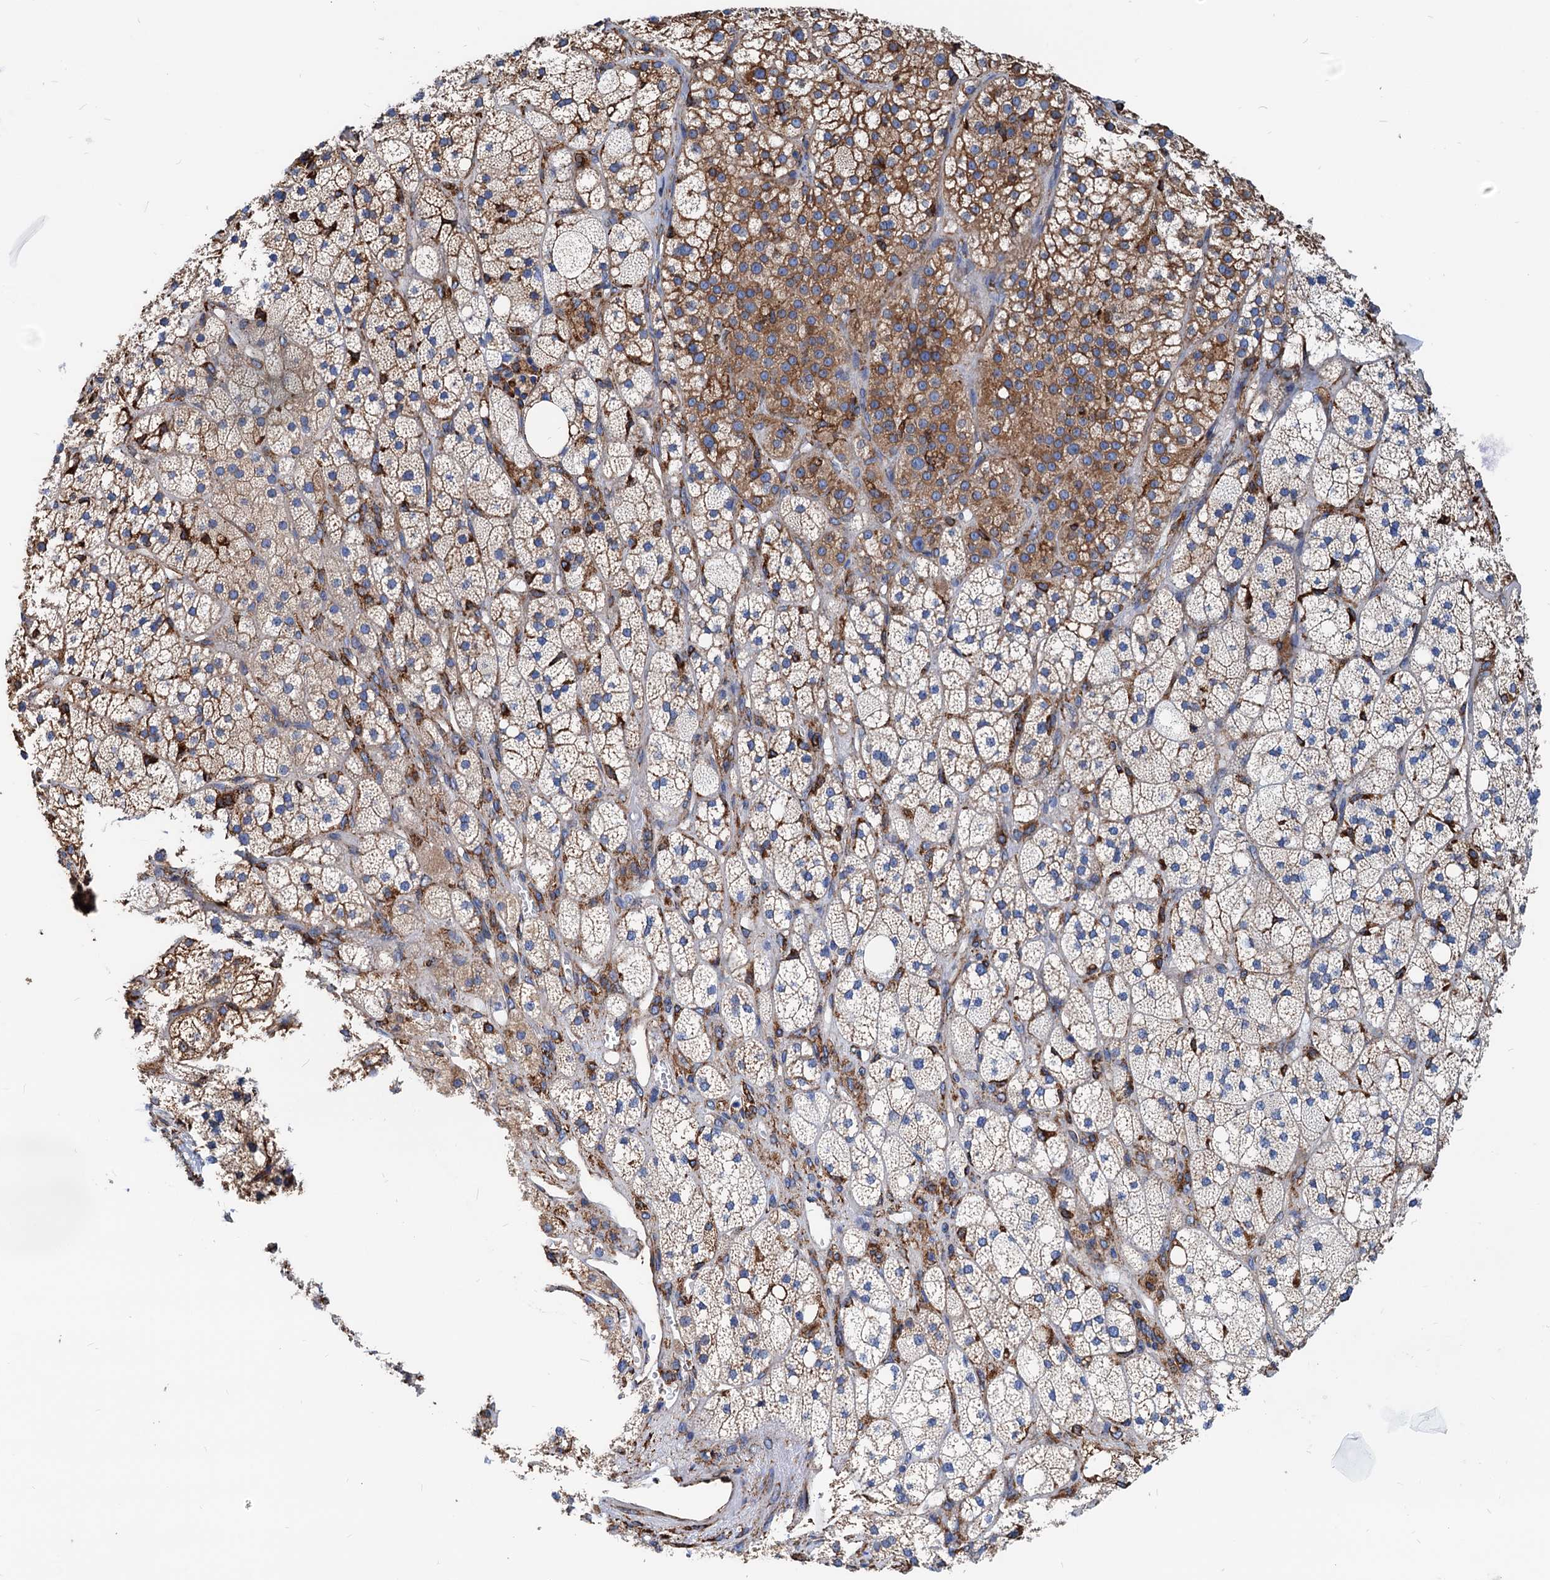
{"staining": {"intensity": "moderate", "quantity": "25%-75%", "location": "cytoplasmic/membranous"}, "tissue": "adrenal gland", "cell_type": "Glandular cells", "image_type": "normal", "snomed": [{"axis": "morphology", "description": "Normal tissue, NOS"}, {"axis": "topography", "description": "Adrenal gland"}], "caption": "The immunohistochemical stain labels moderate cytoplasmic/membranous expression in glandular cells of benign adrenal gland.", "gene": "HSPA5", "patient": {"sex": "male", "age": 61}}